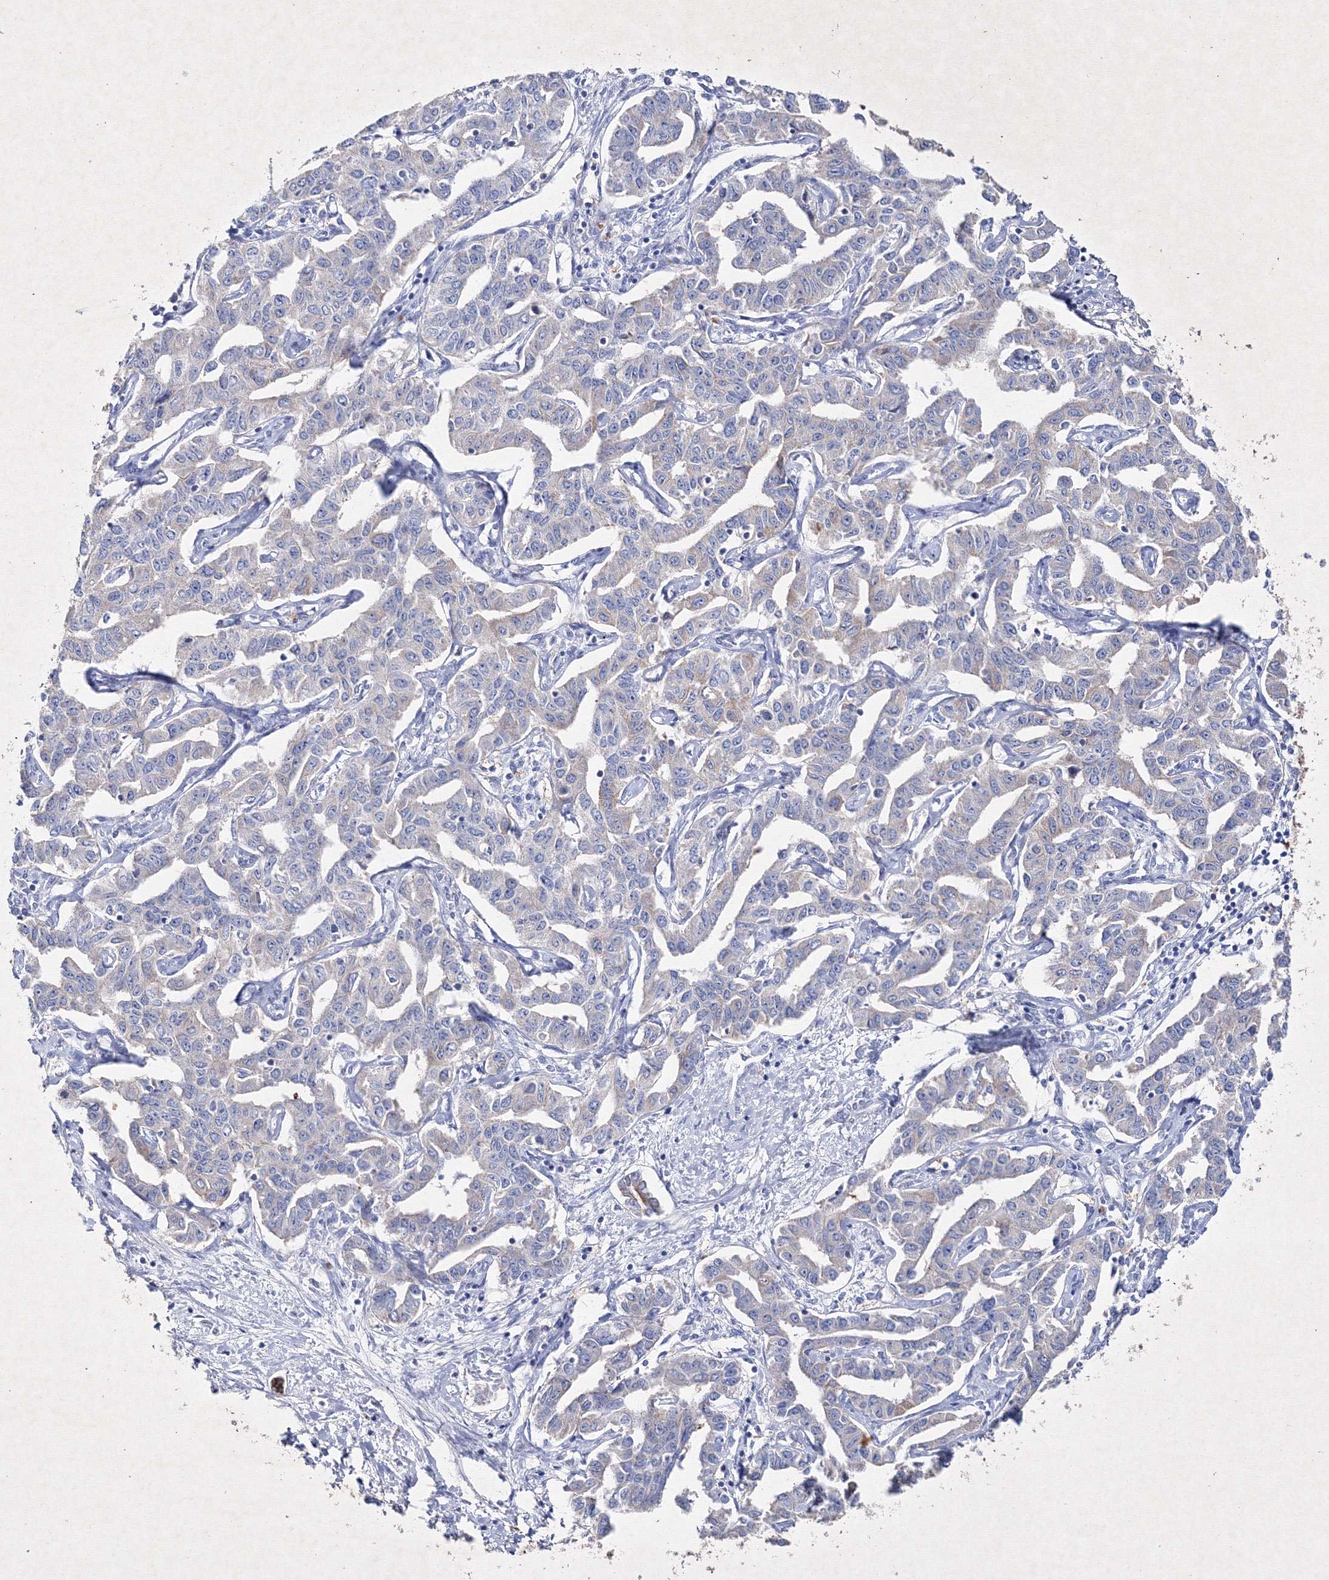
{"staining": {"intensity": "negative", "quantity": "none", "location": "none"}, "tissue": "liver cancer", "cell_type": "Tumor cells", "image_type": "cancer", "snomed": [{"axis": "morphology", "description": "Cholangiocarcinoma"}, {"axis": "topography", "description": "Liver"}], "caption": "An immunohistochemistry (IHC) micrograph of cholangiocarcinoma (liver) is shown. There is no staining in tumor cells of cholangiocarcinoma (liver). Brightfield microscopy of IHC stained with DAB (3,3'-diaminobenzidine) (brown) and hematoxylin (blue), captured at high magnification.", "gene": "SMIM29", "patient": {"sex": "male", "age": 59}}